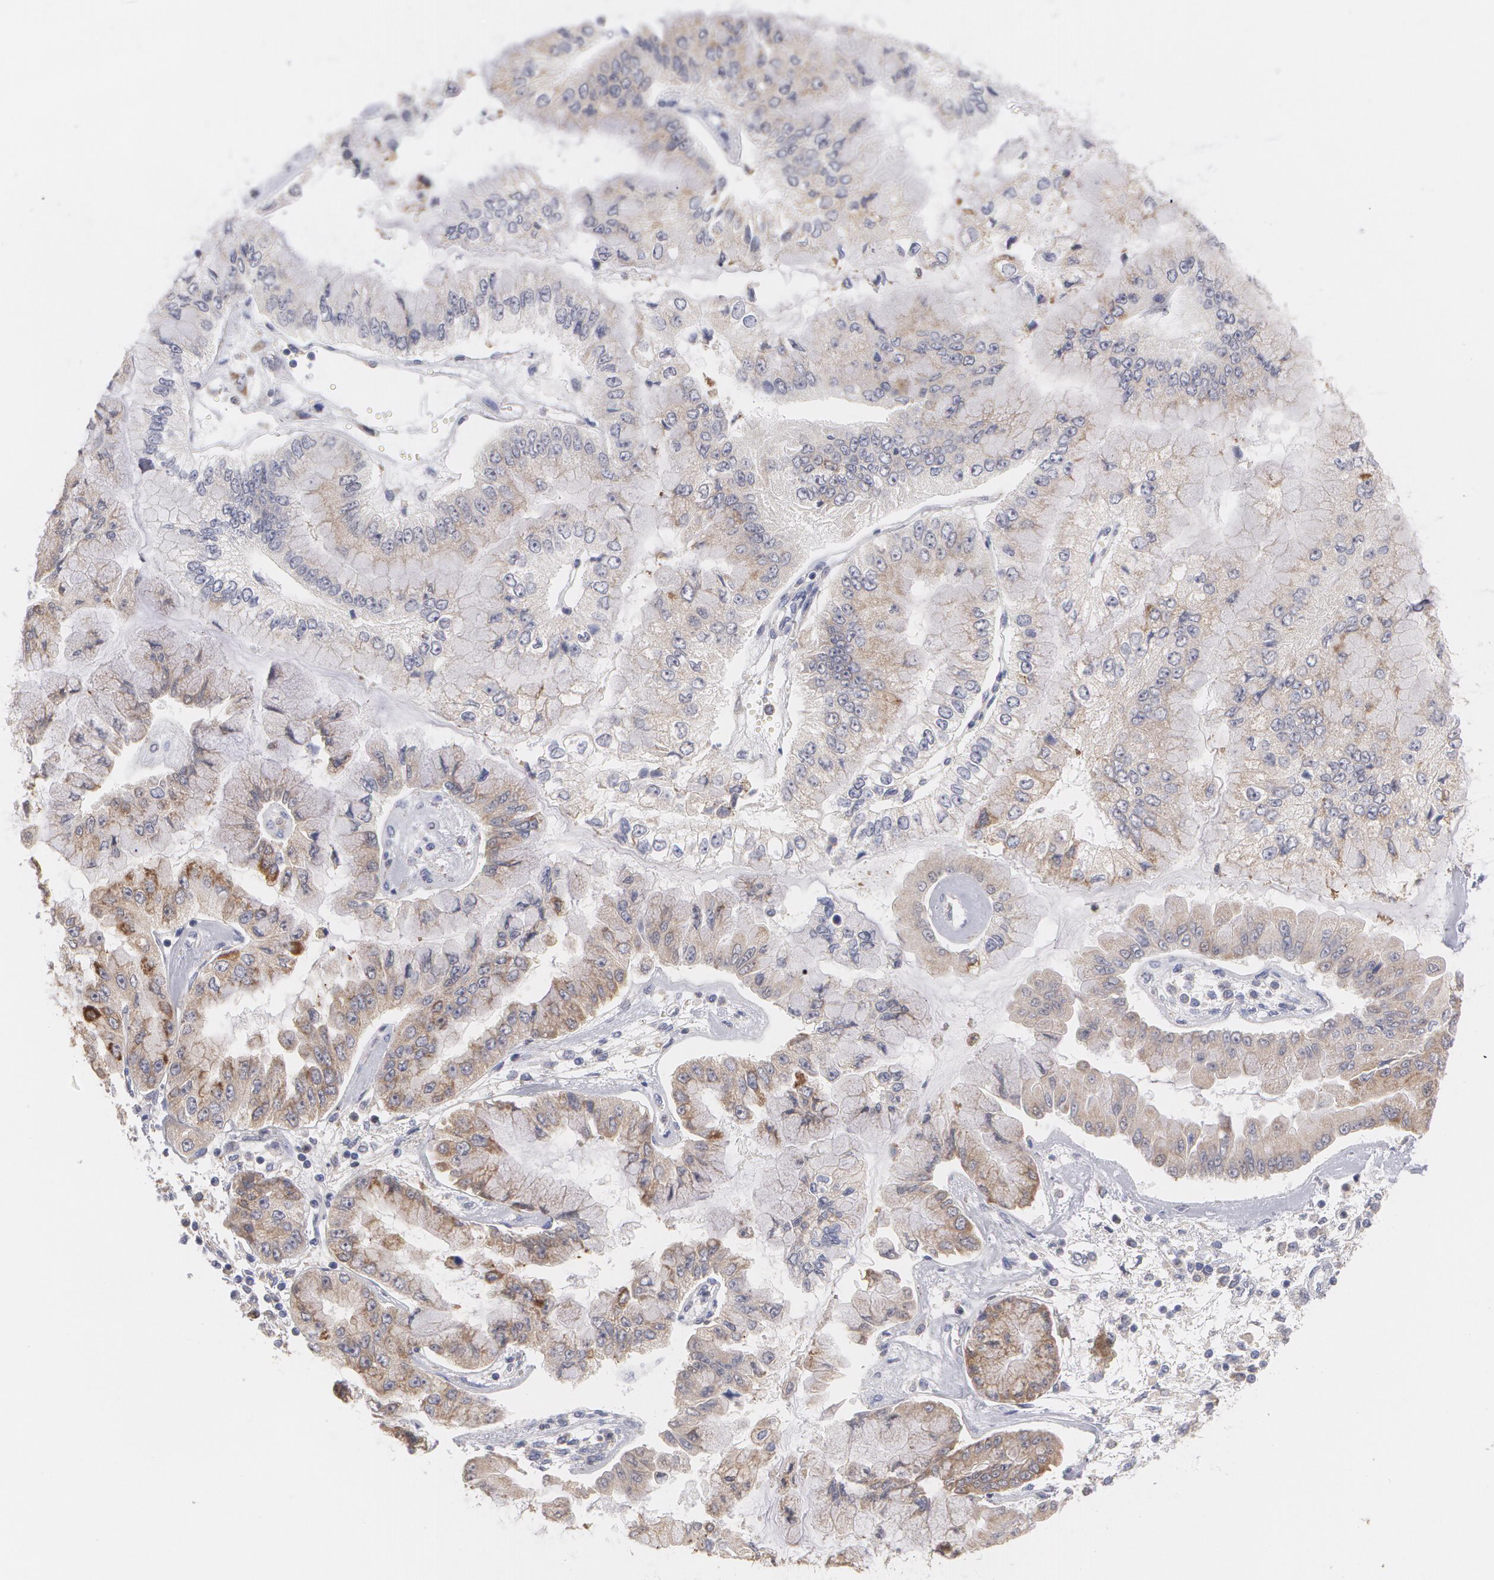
{"staining": {"intensity": "moderate", "quantity": ">75%", "location": "cytoplasmic/membranous"}, "tissue": "liver cancer", "cell_type": "Tumor cells", "image_type": "cancer", "snomed": [{"axis": "morphology", "description": "Cholangiocarcinoma"}, {"axis": "topography", "description": "Liver"}], "caption": "Moderate cytoplasmic/membranous protein expression is identified in approximately >75% of tumor cells in liver cancer. Nuclei are stained in blue.", "gene": "MTHFD1", "patient": {"sex": "female", "age": 79}}